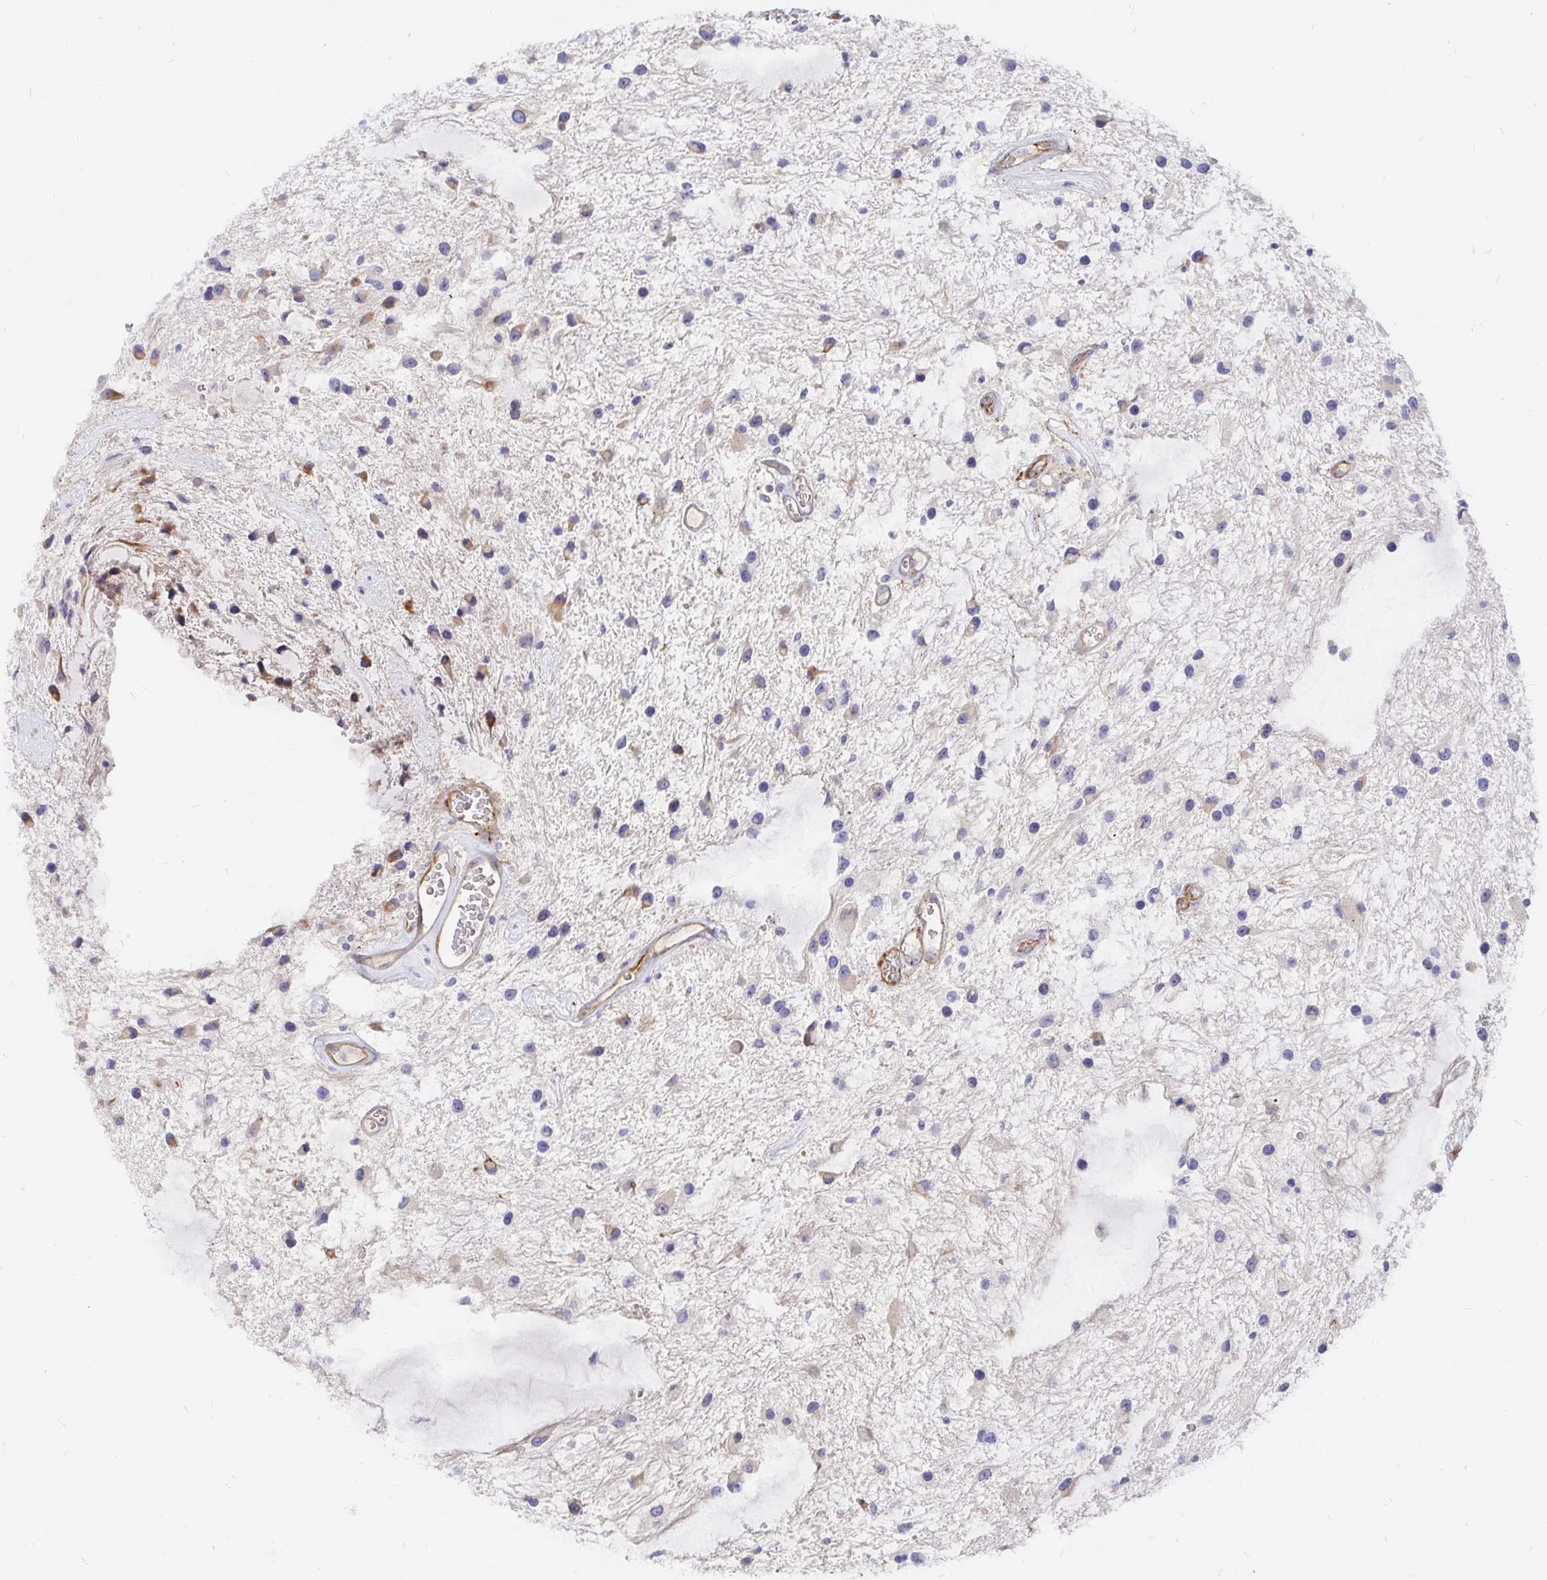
{"staining": {"intensity": "negative", "quantity": "none", "location": "none"}, "tissue": "glioma", "cell_type": "Tumor cells", "image_type": "cancer", "snomed": [{"axis": "morphology", "description": "Glioma, malignant, Low grade"}, {"axis": "topography", "description": "Cerebellum"}], "caption": "Protein analysis of malignant glioma (low-grade) demonstrates no significant positivity in tumor cells.", "gene": "KCTD19", "patient": {"sex": "female", "age": 14}}